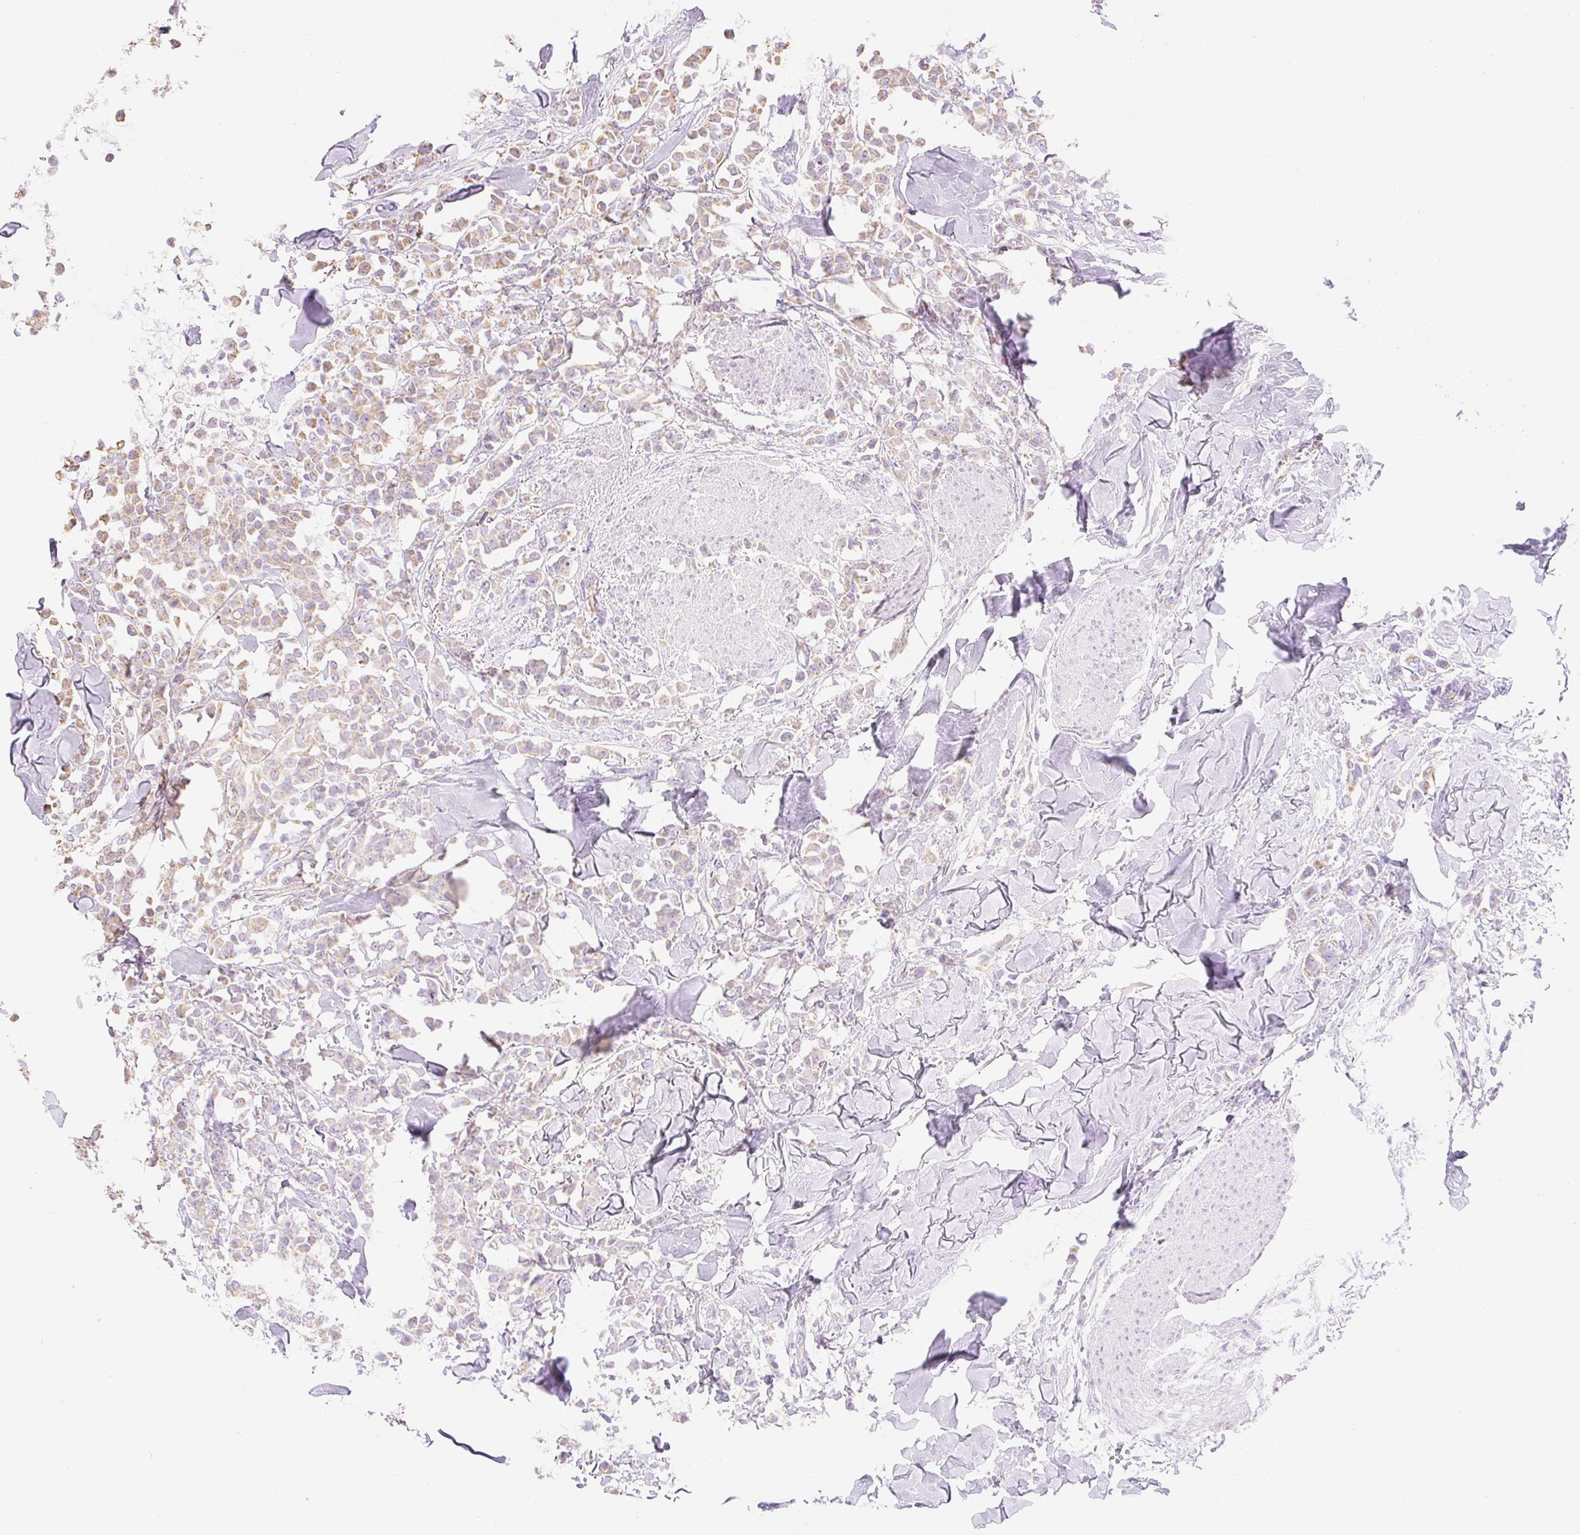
{"staining": {"intensity": "weak", "quantity": ">75%", "location": "cytoplasmic/membranous"}, "tissue": "breast cancer", "cell_type": "Tumor cells", "image_type": "cancer", "snomed": [{"axis": "morphology", "description": "Lobular carcinoma"}, {"axis": "topography", "description": "Breast"}], "caption": "Immunohistochemistry (IHC) micrograph of neoplastic tissue: breast cancer stained using immunohistochemistry shows low levels of weak protein expression localized specifically in the cytoplasmic/membranous of tumor cells, appearing as a cytoplasmic/membranous brown color.", "gene": "DHX35", "patient": {"sex": "female", "age": 91}}